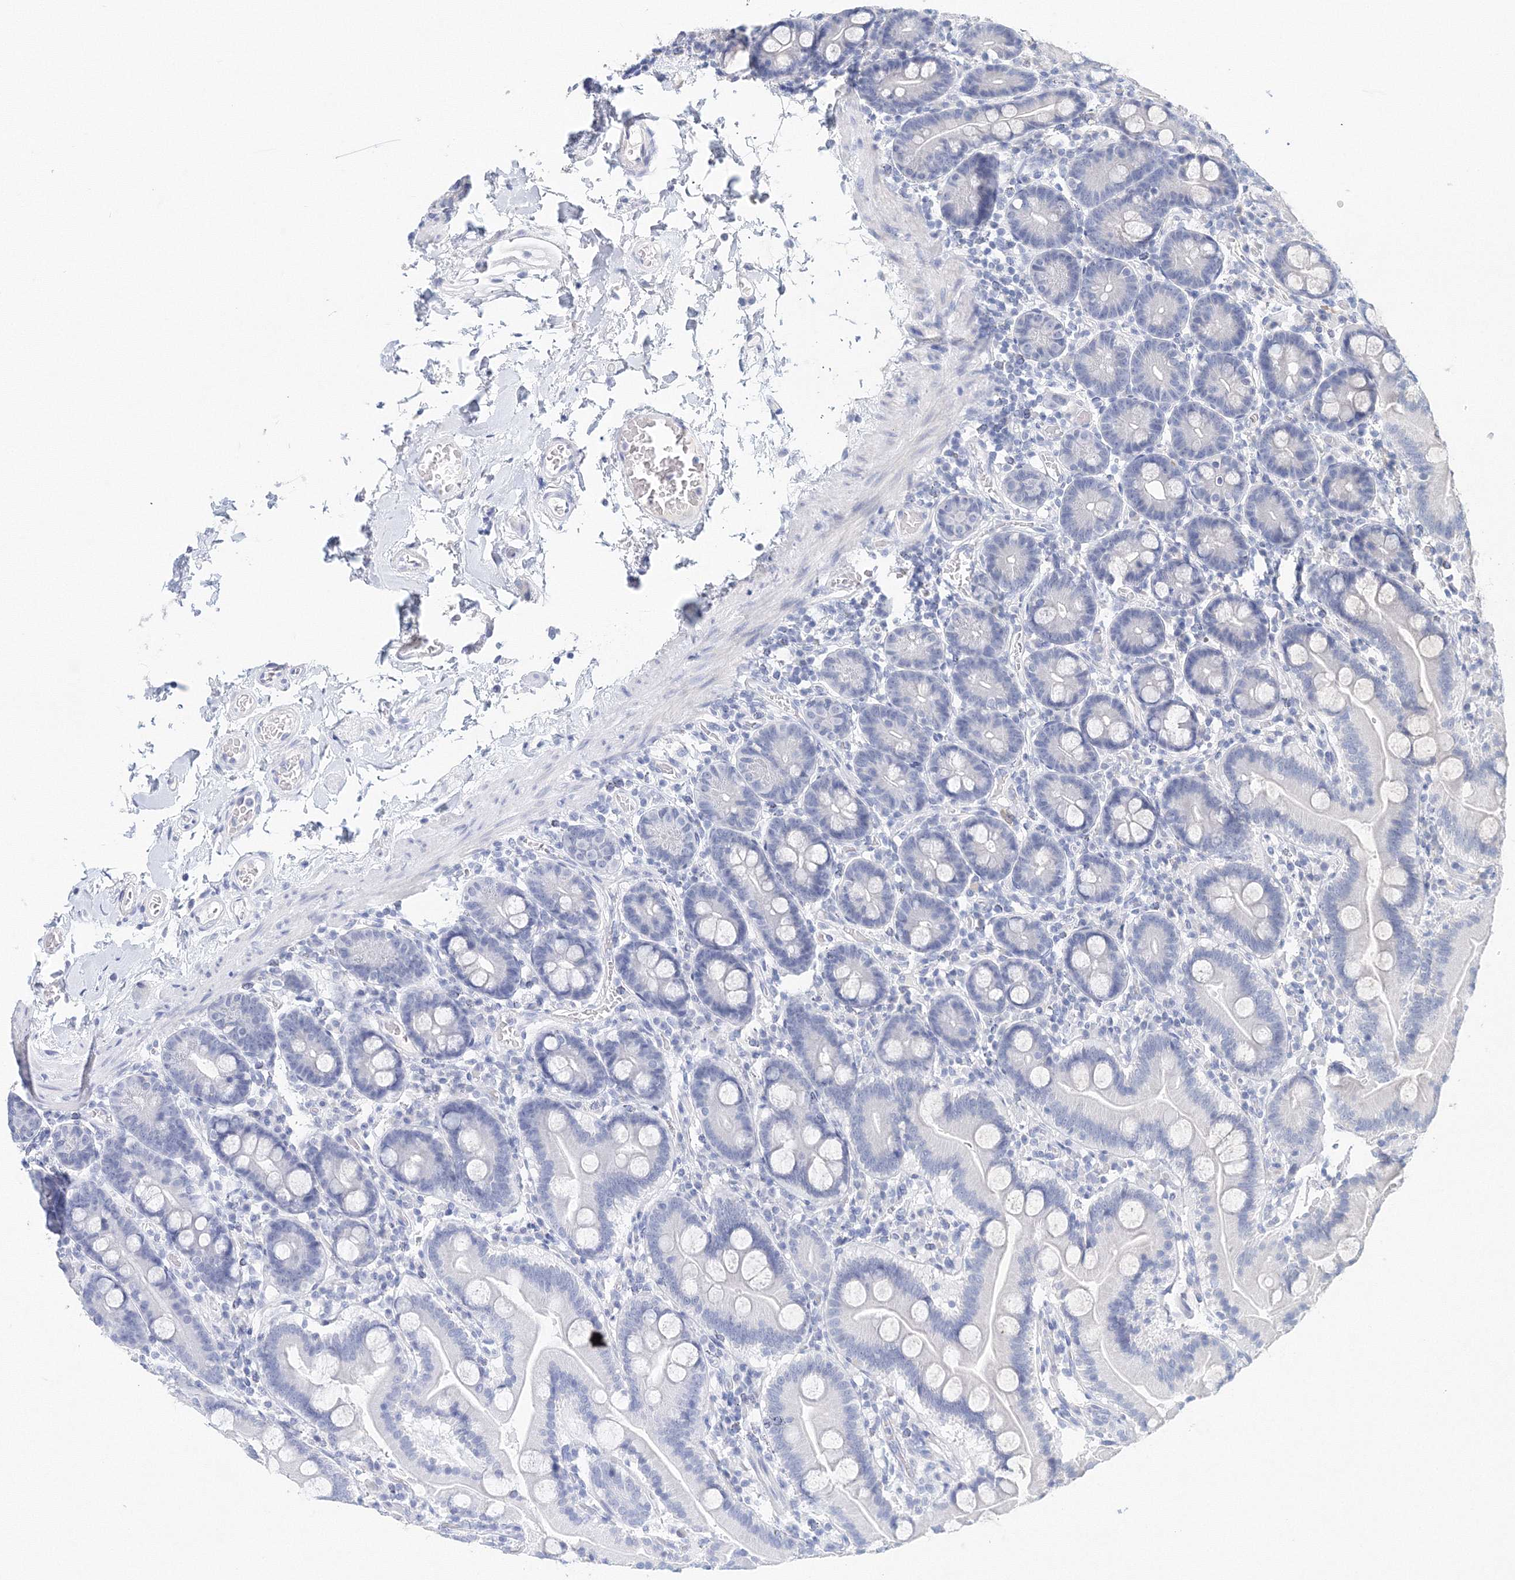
{"staining": {"intensity": "negative", "quantity": "none", "location": "none"}, "tissue": "duodenum", "cell_type": "Glandular cells", "image_type": "normal", "snomed": [{"axis": "morphology", "description": "Normal tissue, NOS"}, {"axis": "topography", "description": "Duodenum"}], "caption": "This is an immunohistochemistry (IHC) histopathology image of benign duodenum. There is no staining in glandular cells.", "gene": "LRRIQ4", "patient": {"sex": "male", "age": 55}}